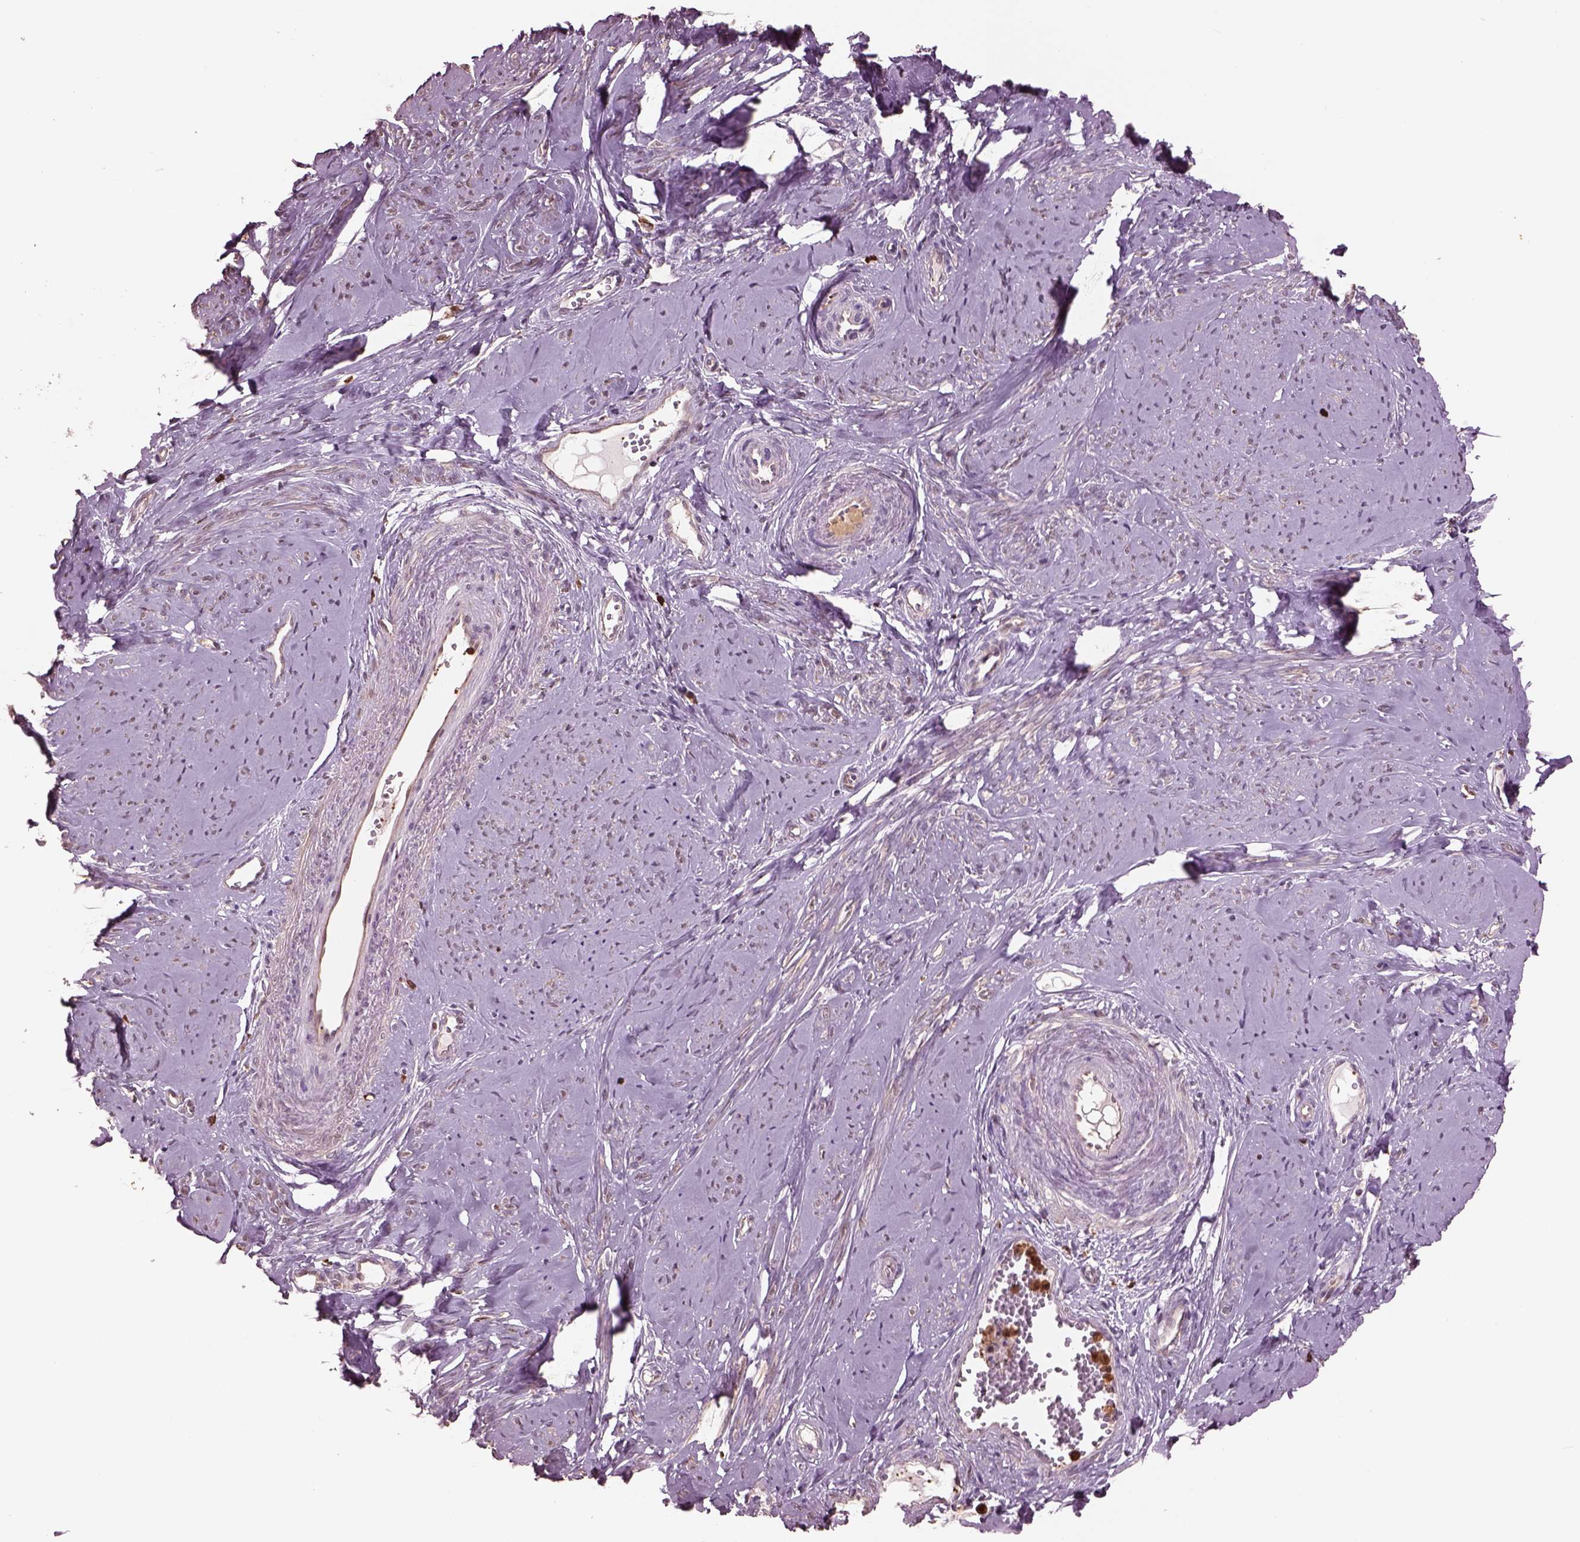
{"staining": {"intensity": "weak", "quantity": "25%-75%", "location": "cytoplasmic/membranous"}, "tissue": "smooth muscle", "cell_type": "Smooth muscle cells", "image_type": "normal", "snomed": [{"axis": "morphology", "description": "Normal tissue, NOS"}, {"axis": "topography", "description": "Smooth muscle"}], "caption": "A photomicrograph of smooth muscle stained for a protein shows weak cytoplasmic/membranous brown staining in smooth muscle cells.", "gene": "IL31RA", "patient": {"sex": "female", "age": 48}}